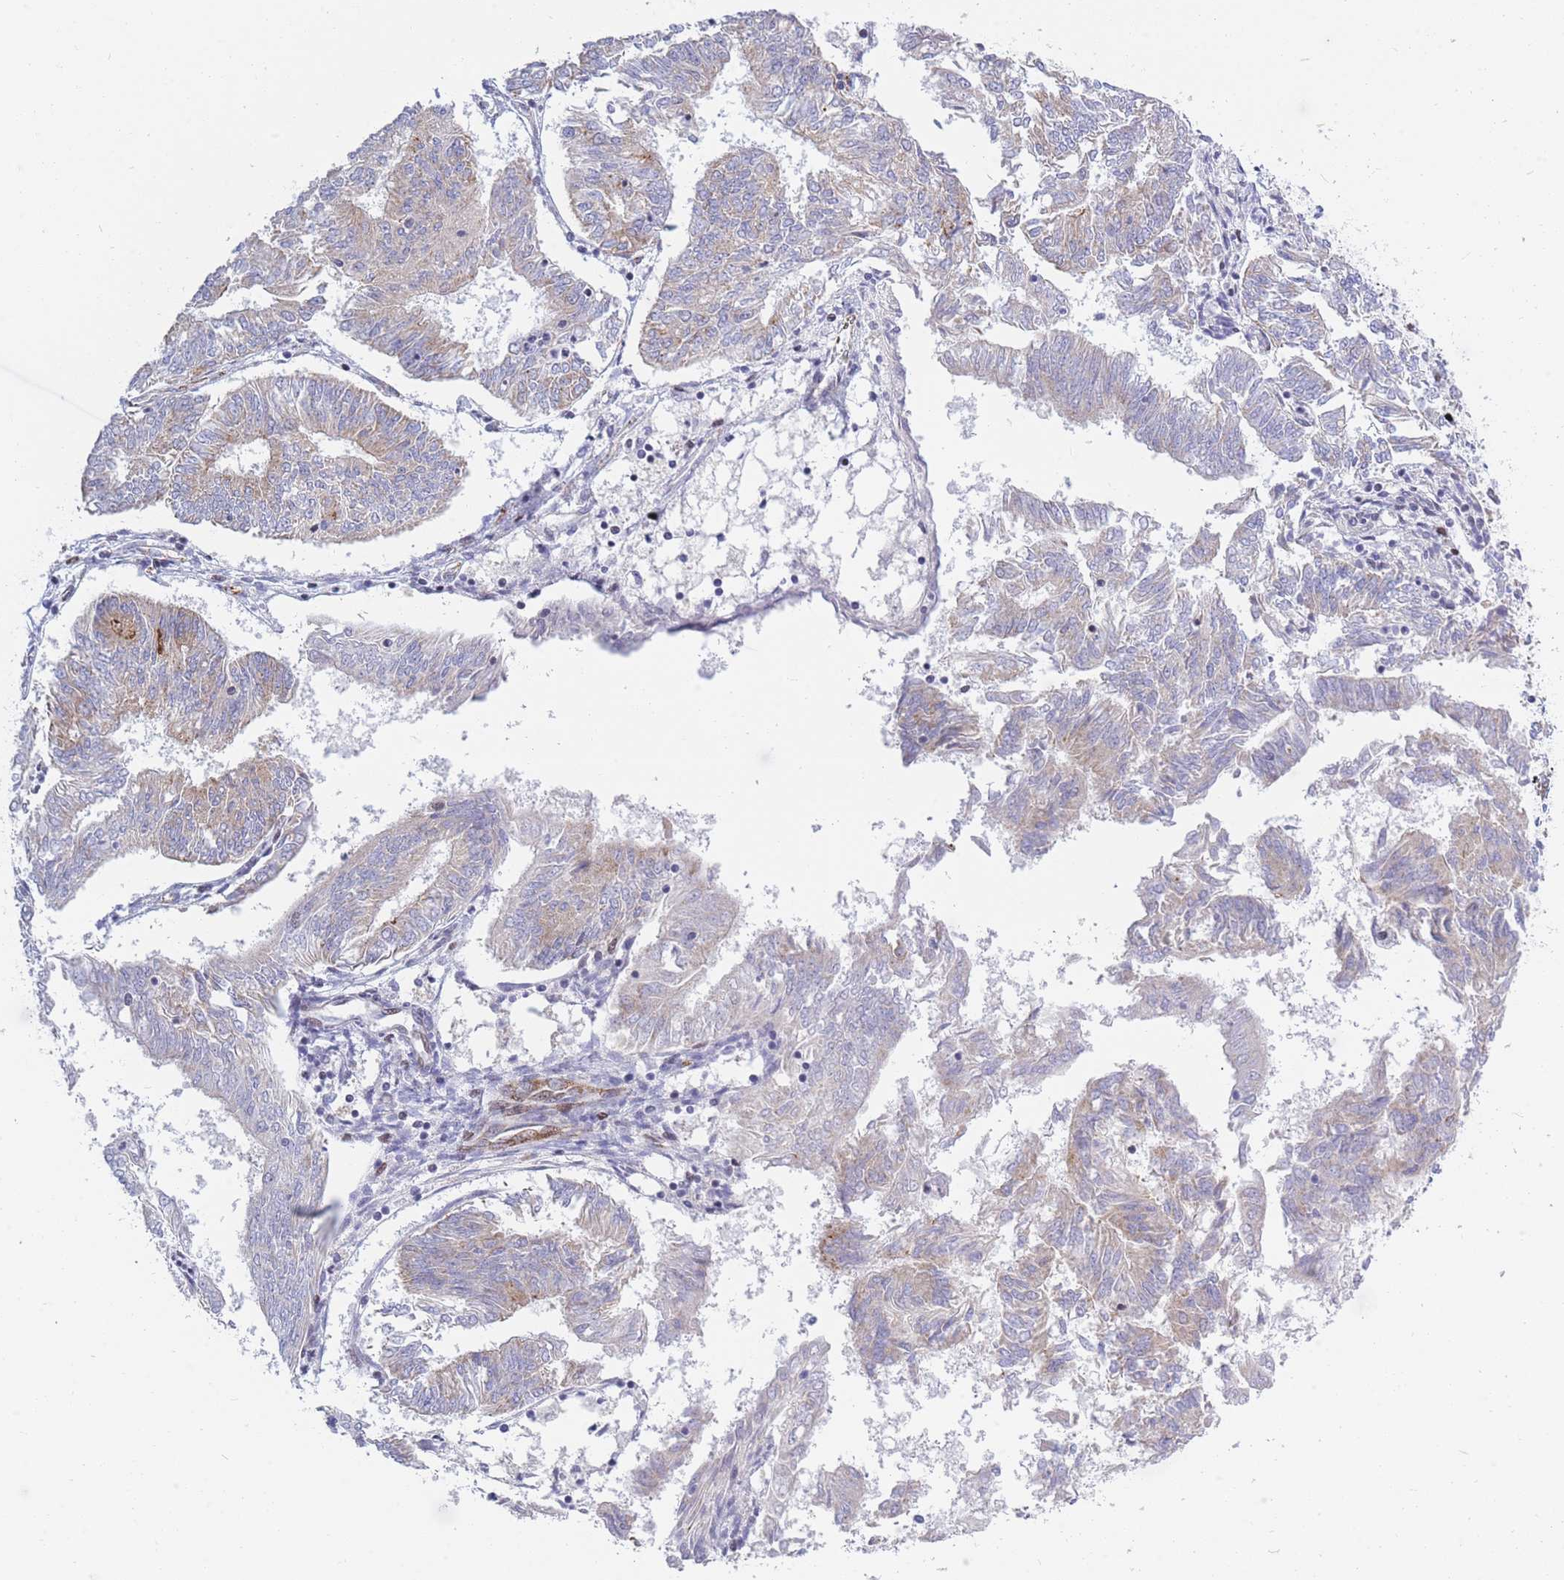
{"staining": {"intensity": "weak", "quantity": "25%-75%", "location": "cytoplasmic/membranous"}, "tissue": "endometrial cancer", "cell_type": "Tumor cells", "image_type": "cancer", "snomed": [{"axis": "morphology", "description": "Adenocarcinoma, NOS"}, {"axis": "topography", "description": "Endometrium"}], "caption": "Weak cytoplasmic/membranous protein positivity is present in approximately 25%-75% of tumor cells in adenocarcinoma (endometrial). (DAB (3,3'-diaminobenzidine) IHC, brown staining for protein, blue staining for nuclei).", "gene": "MOB4", "patient": {"sex": "female", "age": 58}}